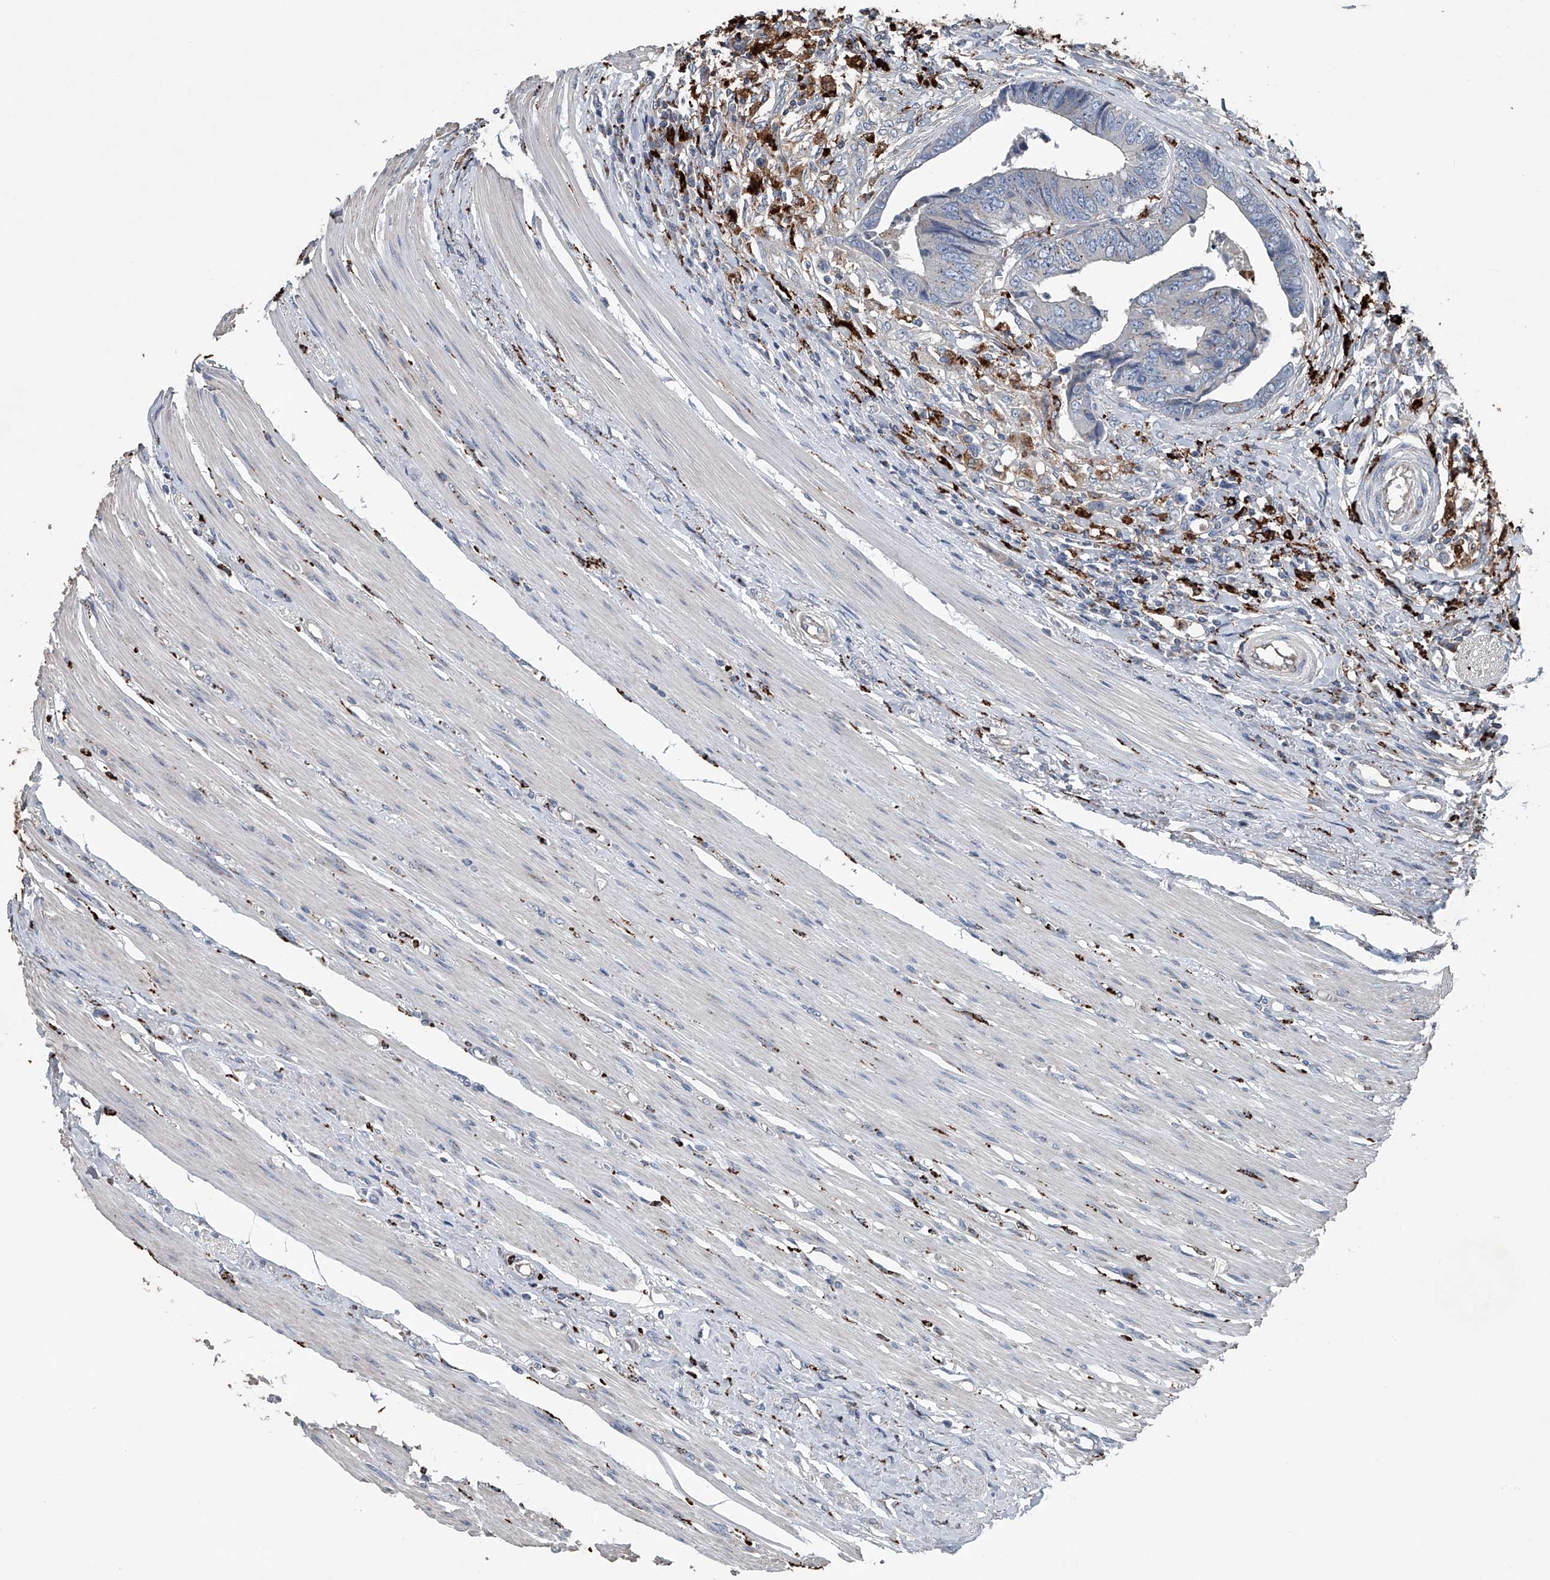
{"staining": {"intensity": "negative", "quantity": "none", "location": "none"}, "tissue": "colorectal cancer", "cell_type": "Tumor cells", "image_type": "cancer", "snomed": [{"axis": "morphology", "description": "Adenocarcinoma, NOS"}, {"axis": "topography", "description": "Rectum"}], "caption": "The image demonstrates no staining of tumor cells in colorectal cancer.", "gene": "ZNF772", "patient": {"sex": "male", "age": 84}}